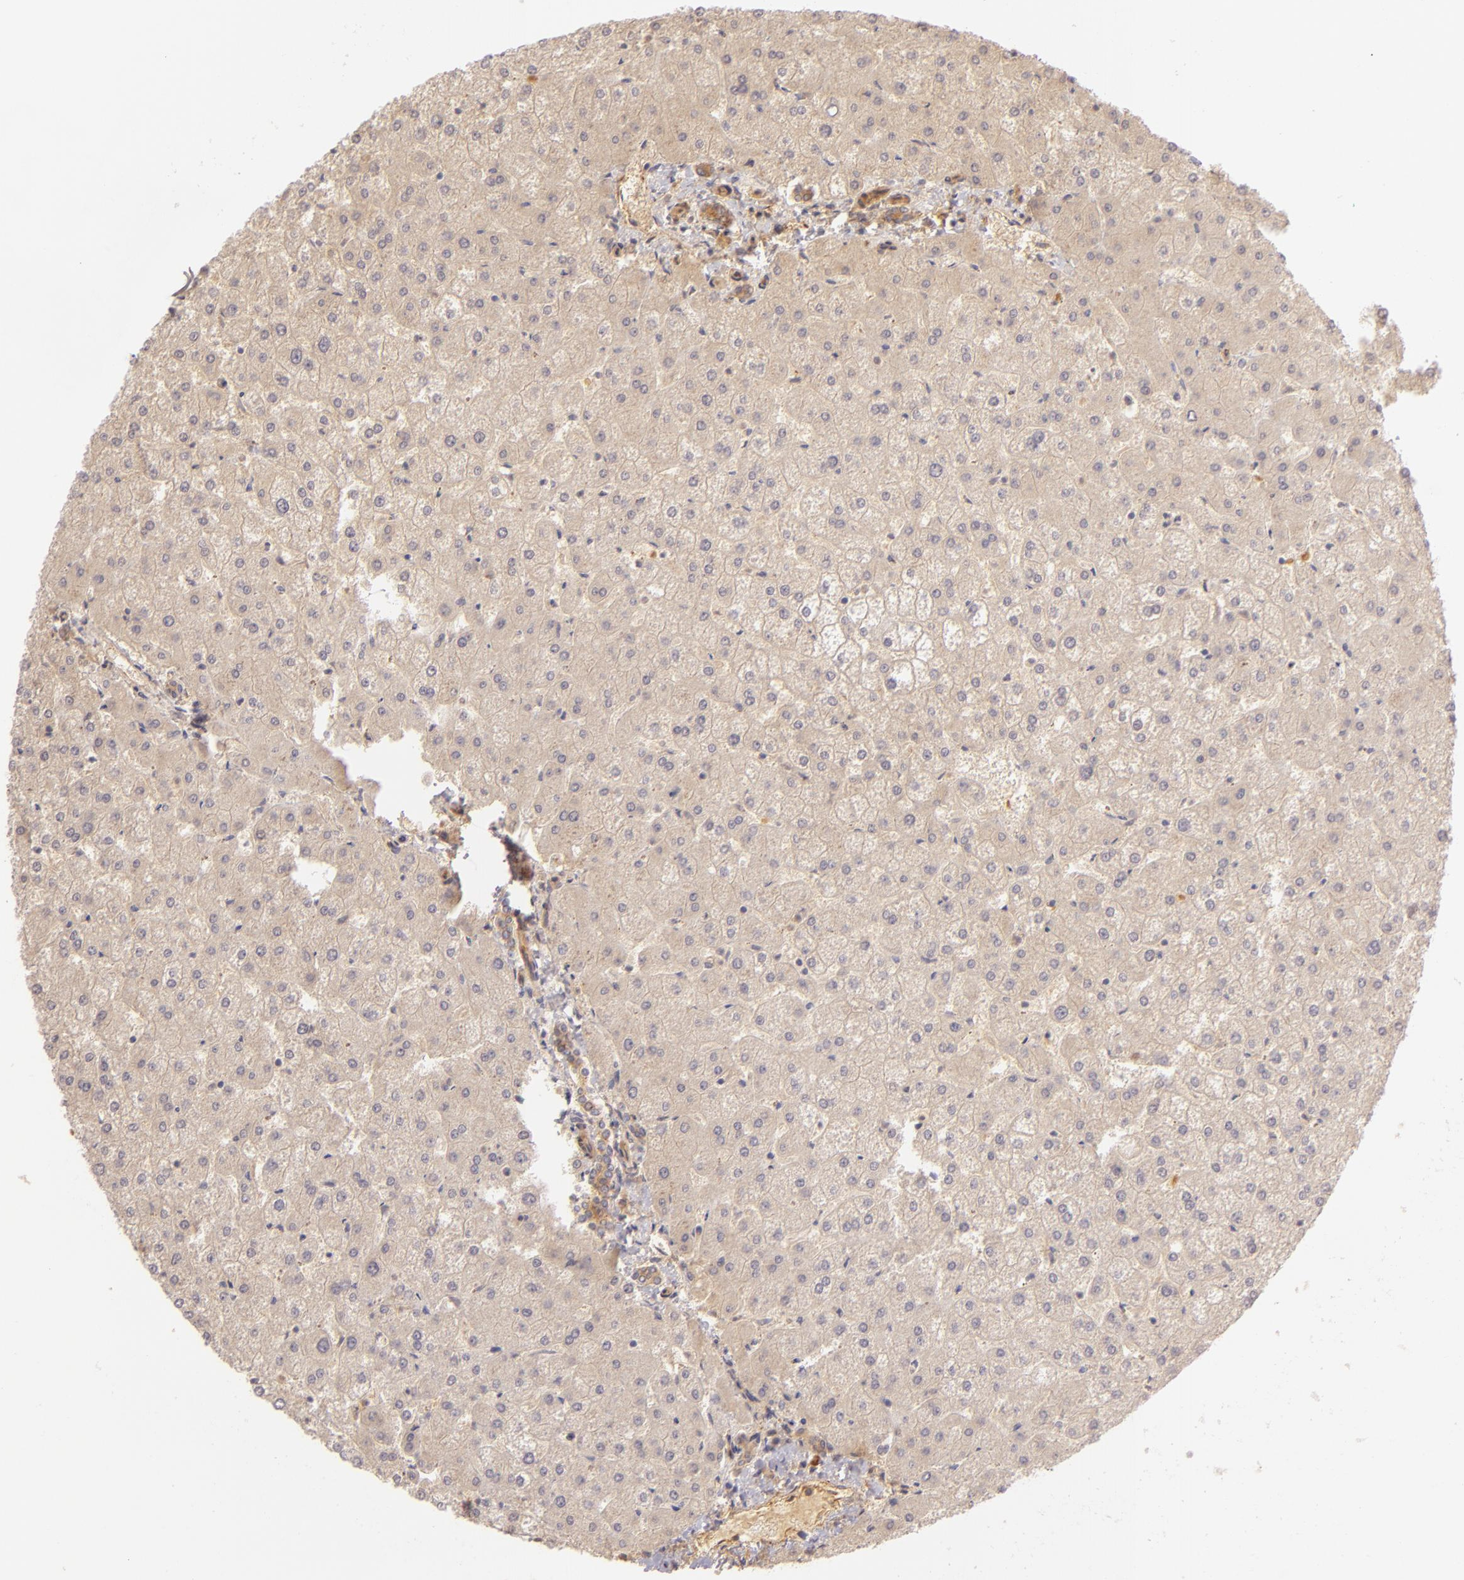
{"staining": {"intensity": "weak", "quantity": ">75%", "location": "cytoplasmic/membranous"}, "tissue": "liver", "cell_type": "Cholangiocytes", "image_type": "normal", "snomed": [{"axis": "morphology", "description": "Normal tissue, NOS"}, {"axis": "topography", "description": "Liver"}], "caption": "DAB immunohistochemical staining of benign liver reveals weak cytoplasmic/membranous protein staining in about >75% of cholangiocytes.", "gene": "CD59", "patient": {"sex": "female", "age": 32}}